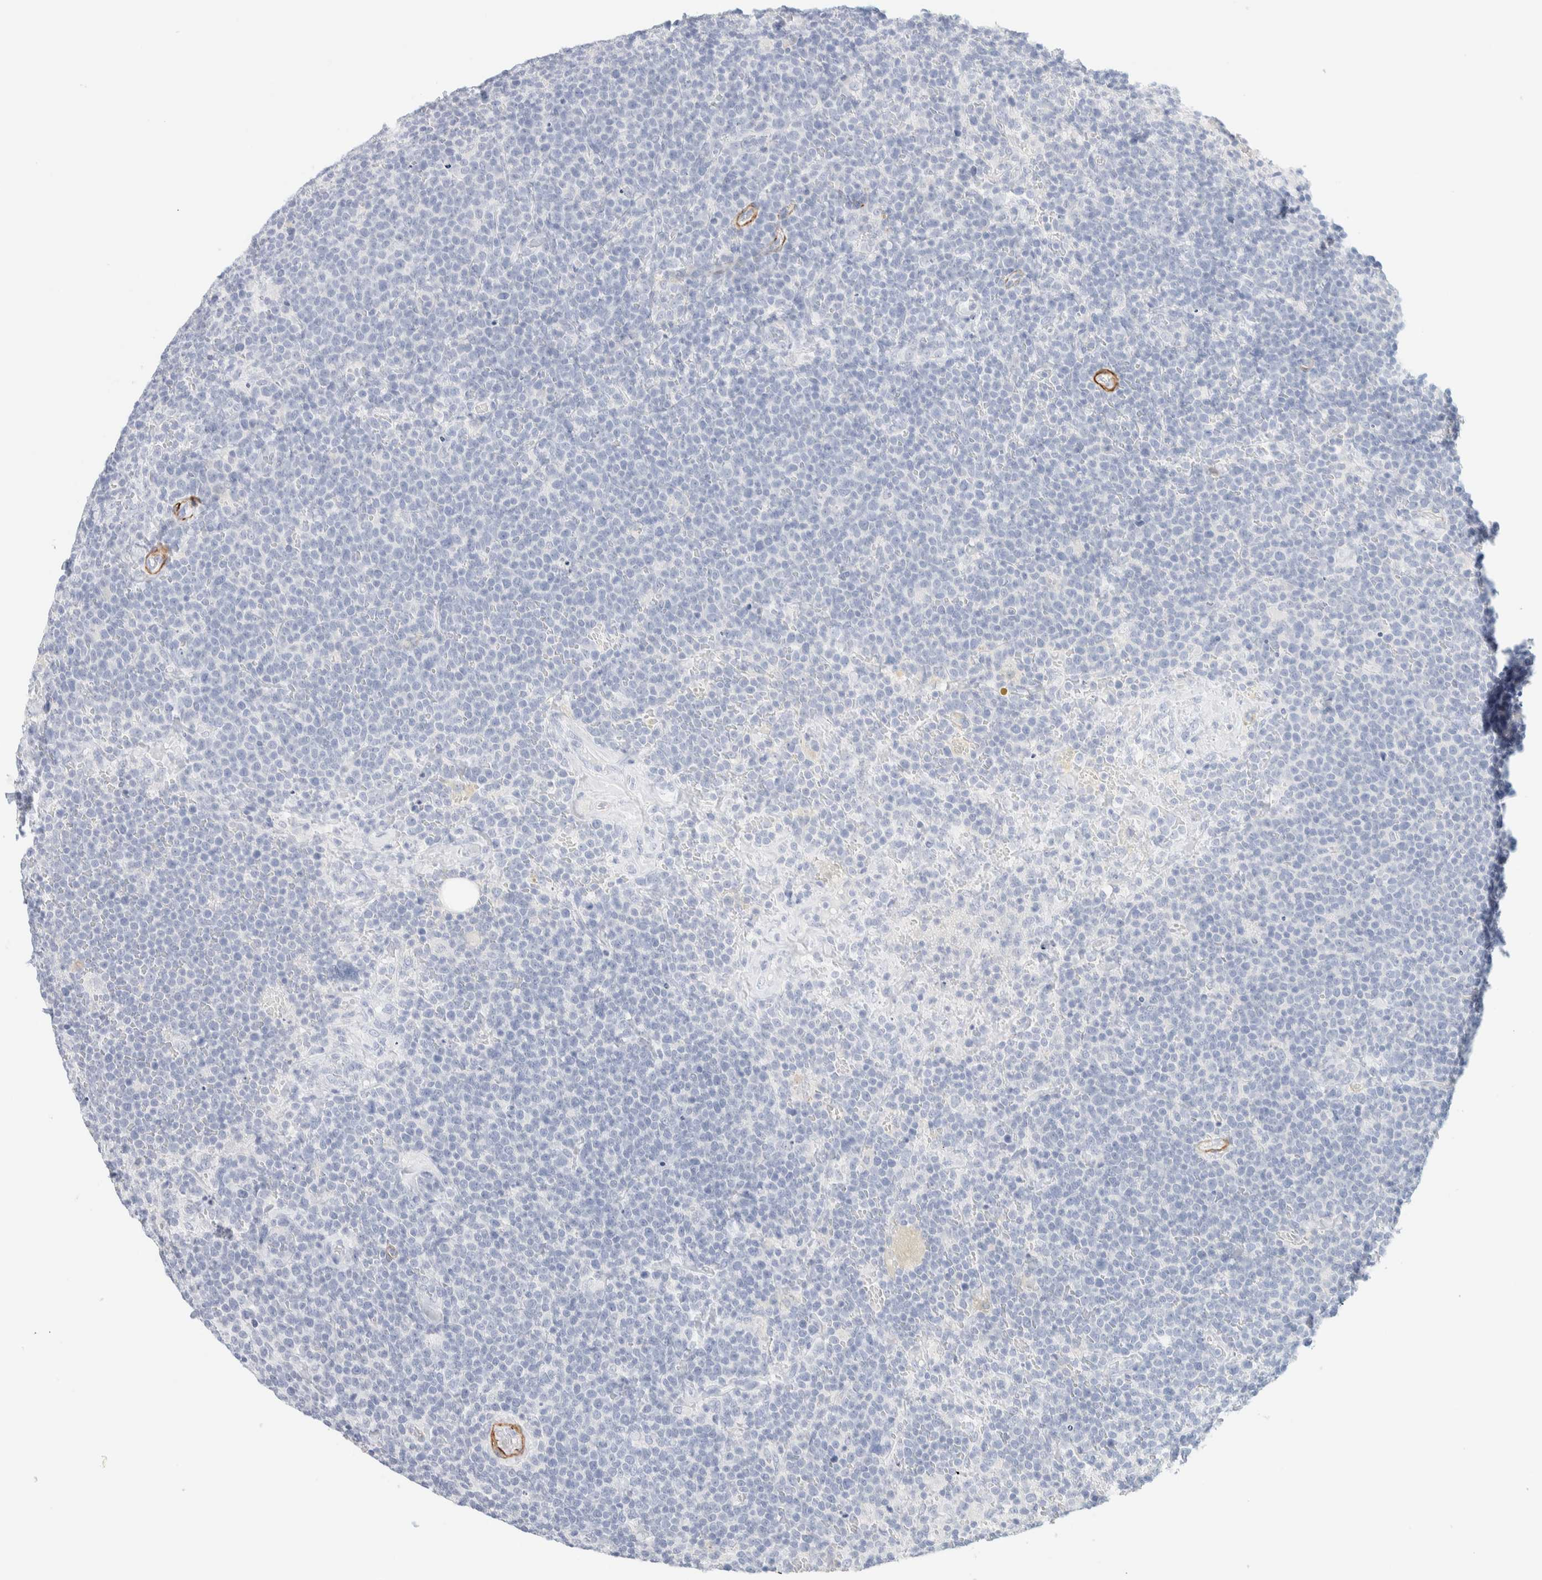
{"staining": {"intensity": "negative", "quantity": "none", "location": "none"}, "tissue": "lymphoma", "cell_type": "Tumor cells", "image_type": "cancer", "snomed": [{"axis": "morphology", "description": "Malignant lymphoma, non-Hodgkin's type, High grade"}, {"axis": "topography", "description": "Lymph node"}], "caption": "Immunohistochemical staining of malignant lymphoma, non-Hodgkin's type (high-grade) exhibits no significant expression in tumor cells.", "gene": "AFMID", "patient": {"sex": "male", "age": 61}}